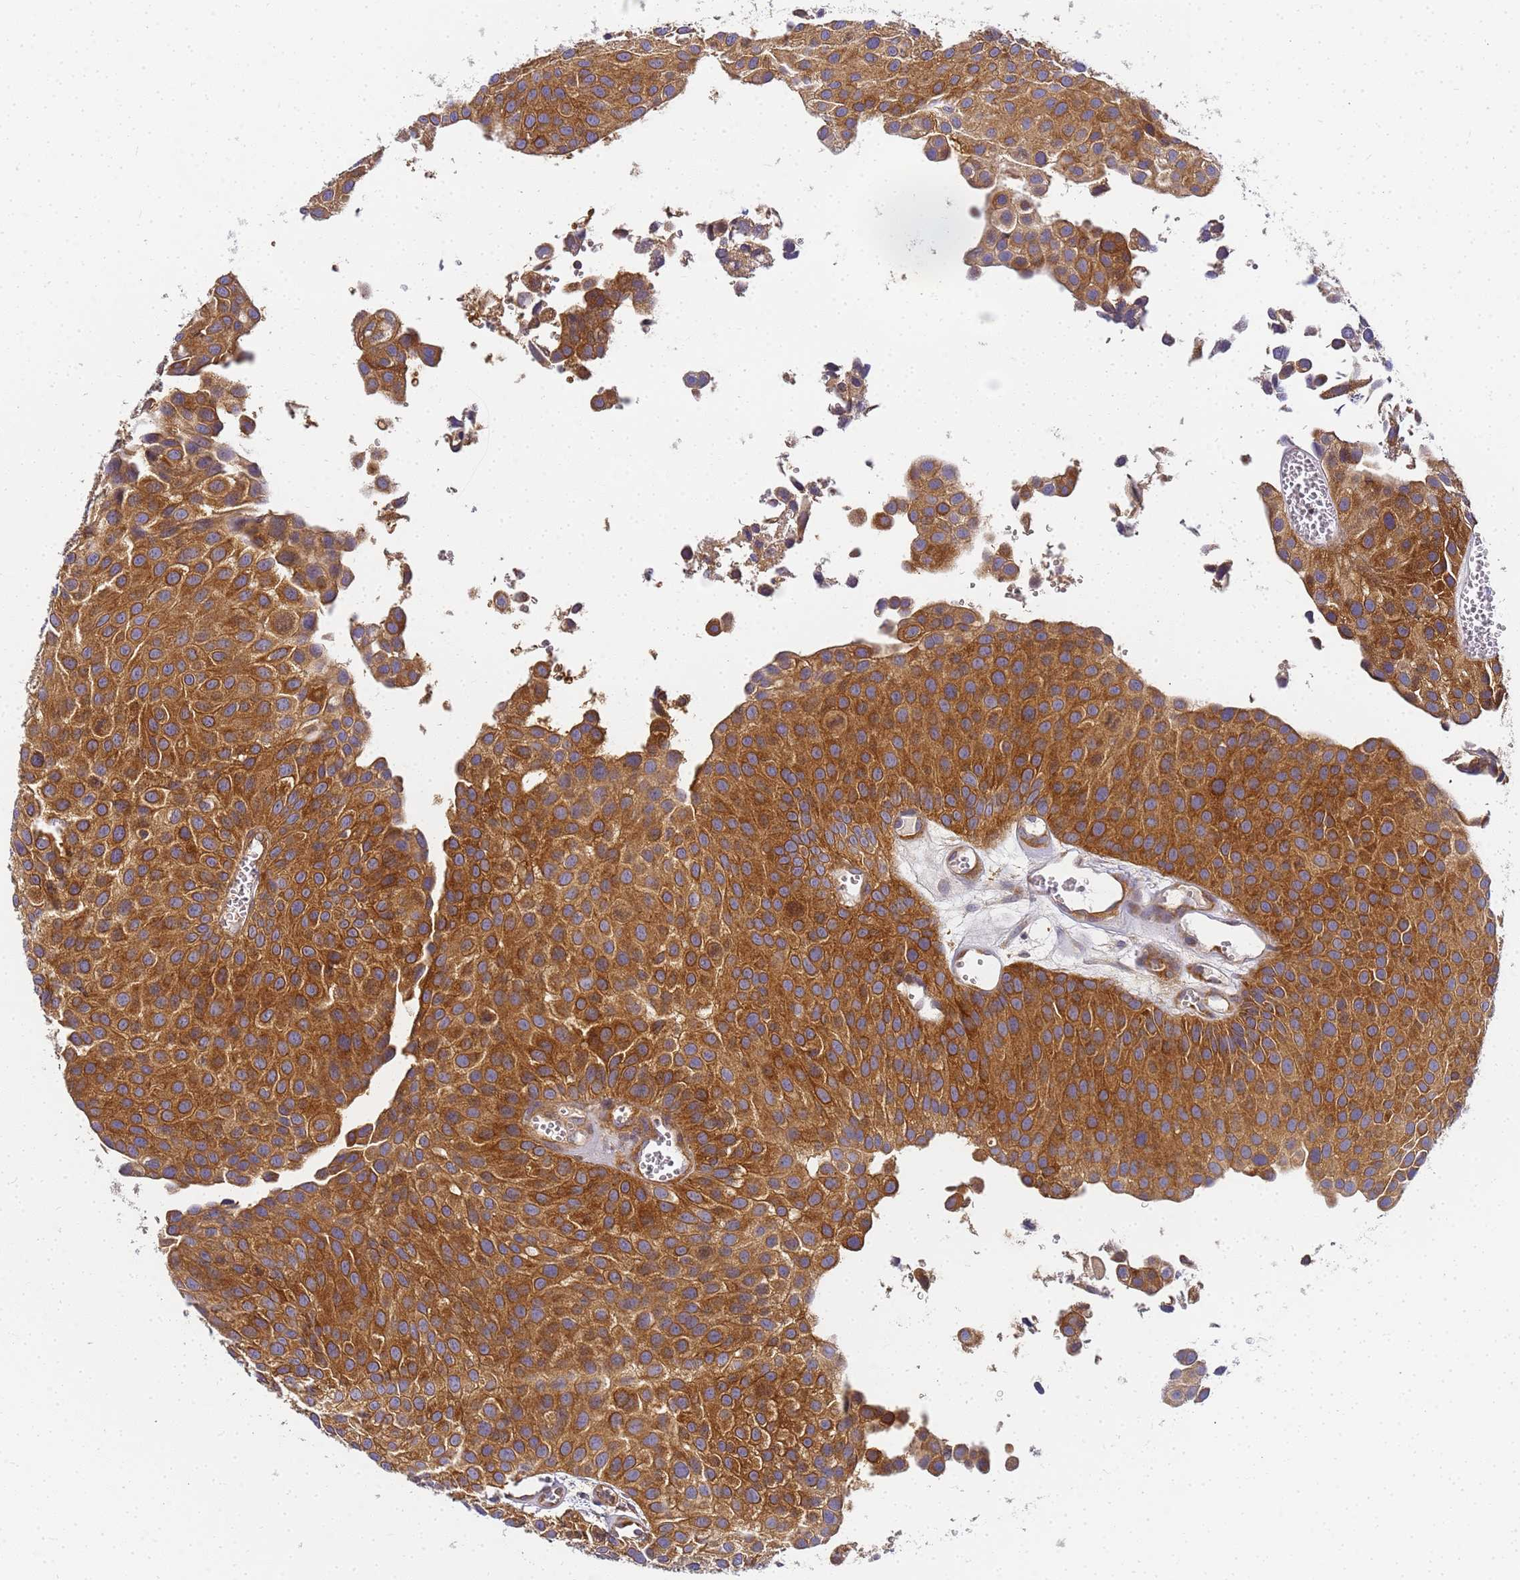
{"staining": {"intensity": "strong", "quantity": ">75%", "location": "cytoplasmic/membranous"}, "tissue": "urothelial cancer", "cell_type": "Tumor cells", "image_type": "cancer", "snomed": [{"axis": "morphology", "description": "Urothelial carcinoma, Low grade"}, {"axis": "topography", "description": "Urinary bladder"}], "caption": "A high-resolution image shows IHC staining of low-grade urothelial carcinoma, which shows strong cytoplasmic/membranous staining in about >75% of tumor cells.", "gene": "CHM", "patient": {"sex": "male", "age": 88}}